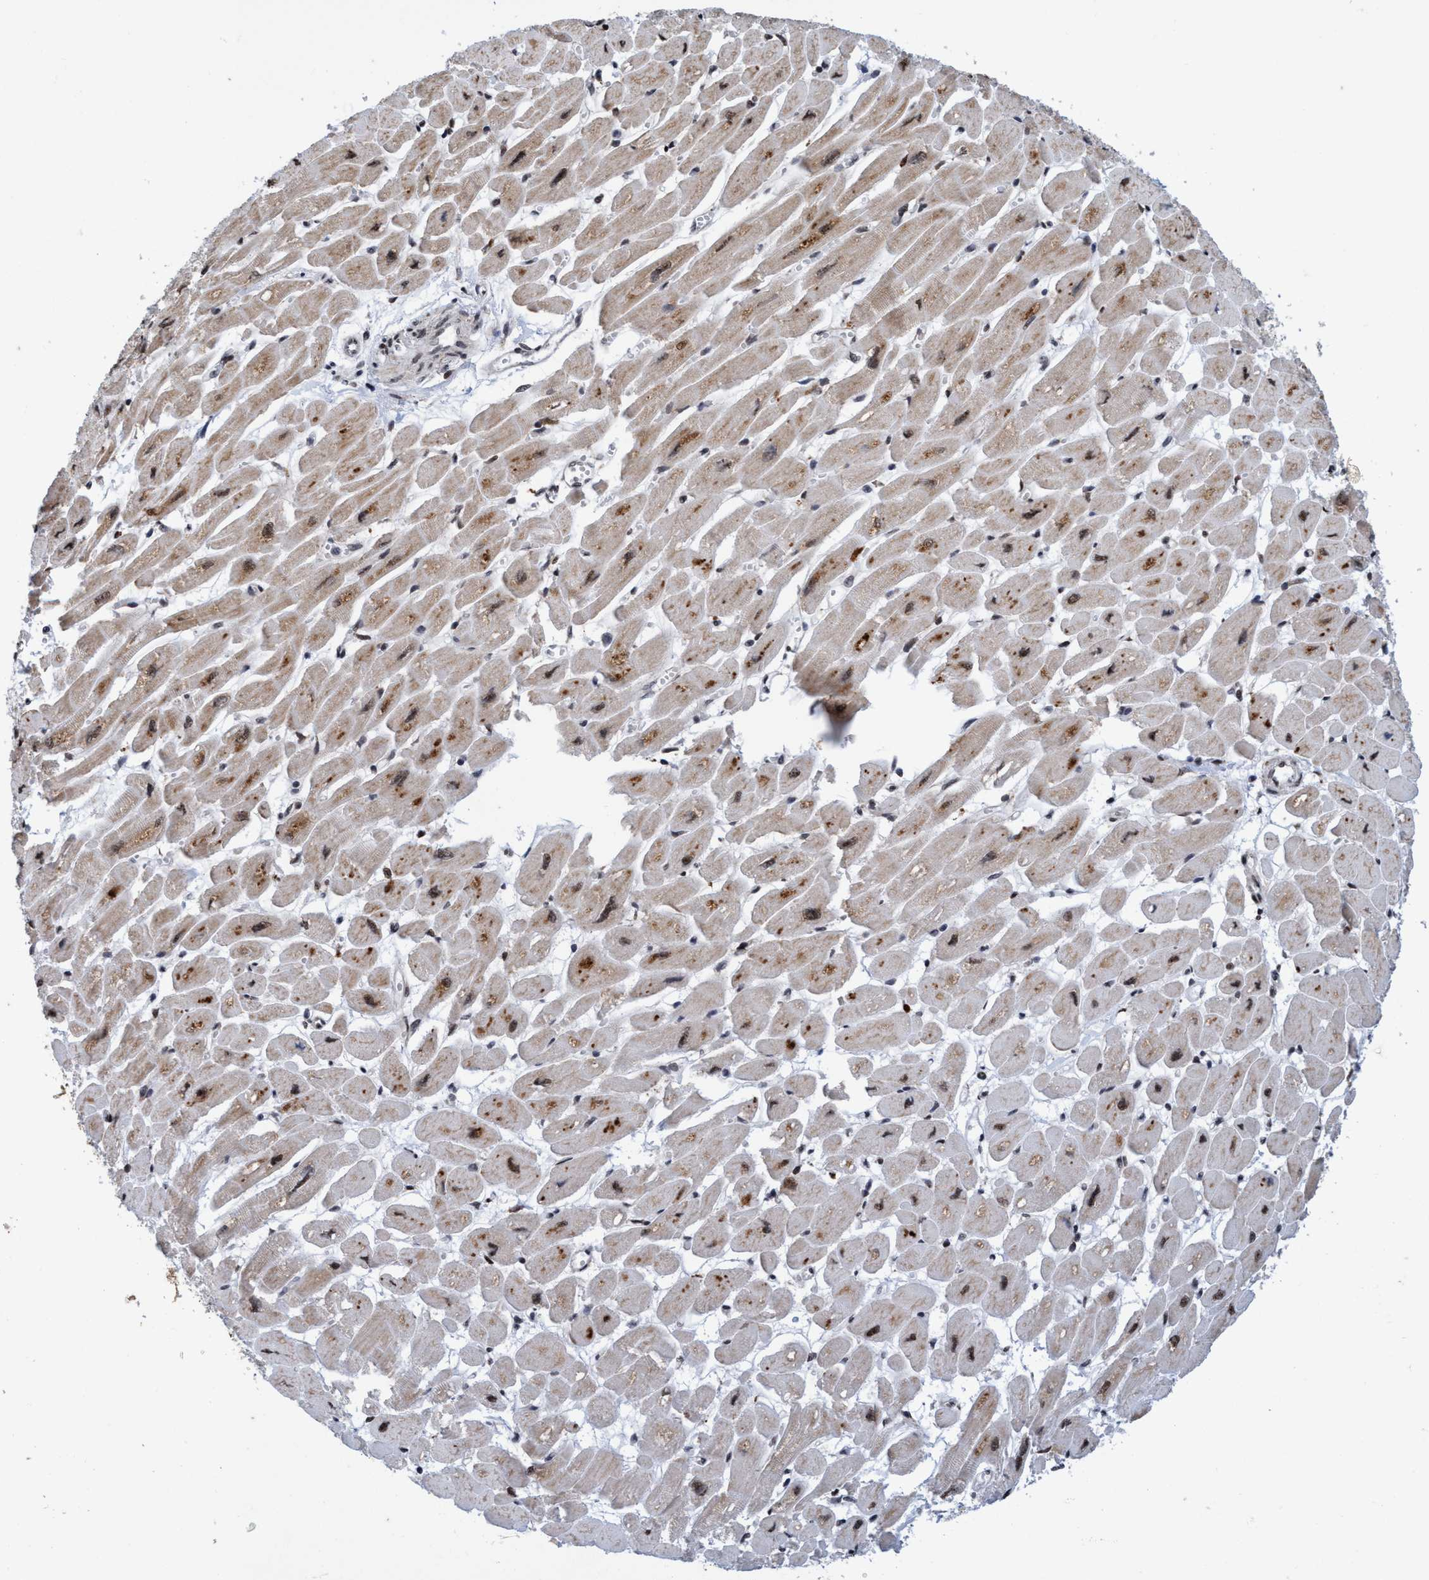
{"staining": {"intensity": "moderate", "quantity": ">75%", "location": "cytoplasmic/membranous,nuclear"}, "tissue": "heart muscle", "cell_type": "Cardiomyocytes", "image_type": "normal", "snomed": [{"axis": "morphology", "description": "Normal tissue, NOS"}, {"axis": "topography", "description": "Heart"}], "caption": "Heart muscle was stained to show a protein in brown. There is medium levels of moderate cytoplasmic/membranous,nuclear expression in approximately >75% of cardiomyocytes.", "gene": "GLT6D1", "patient": {"sex": "female", "age": 54}}